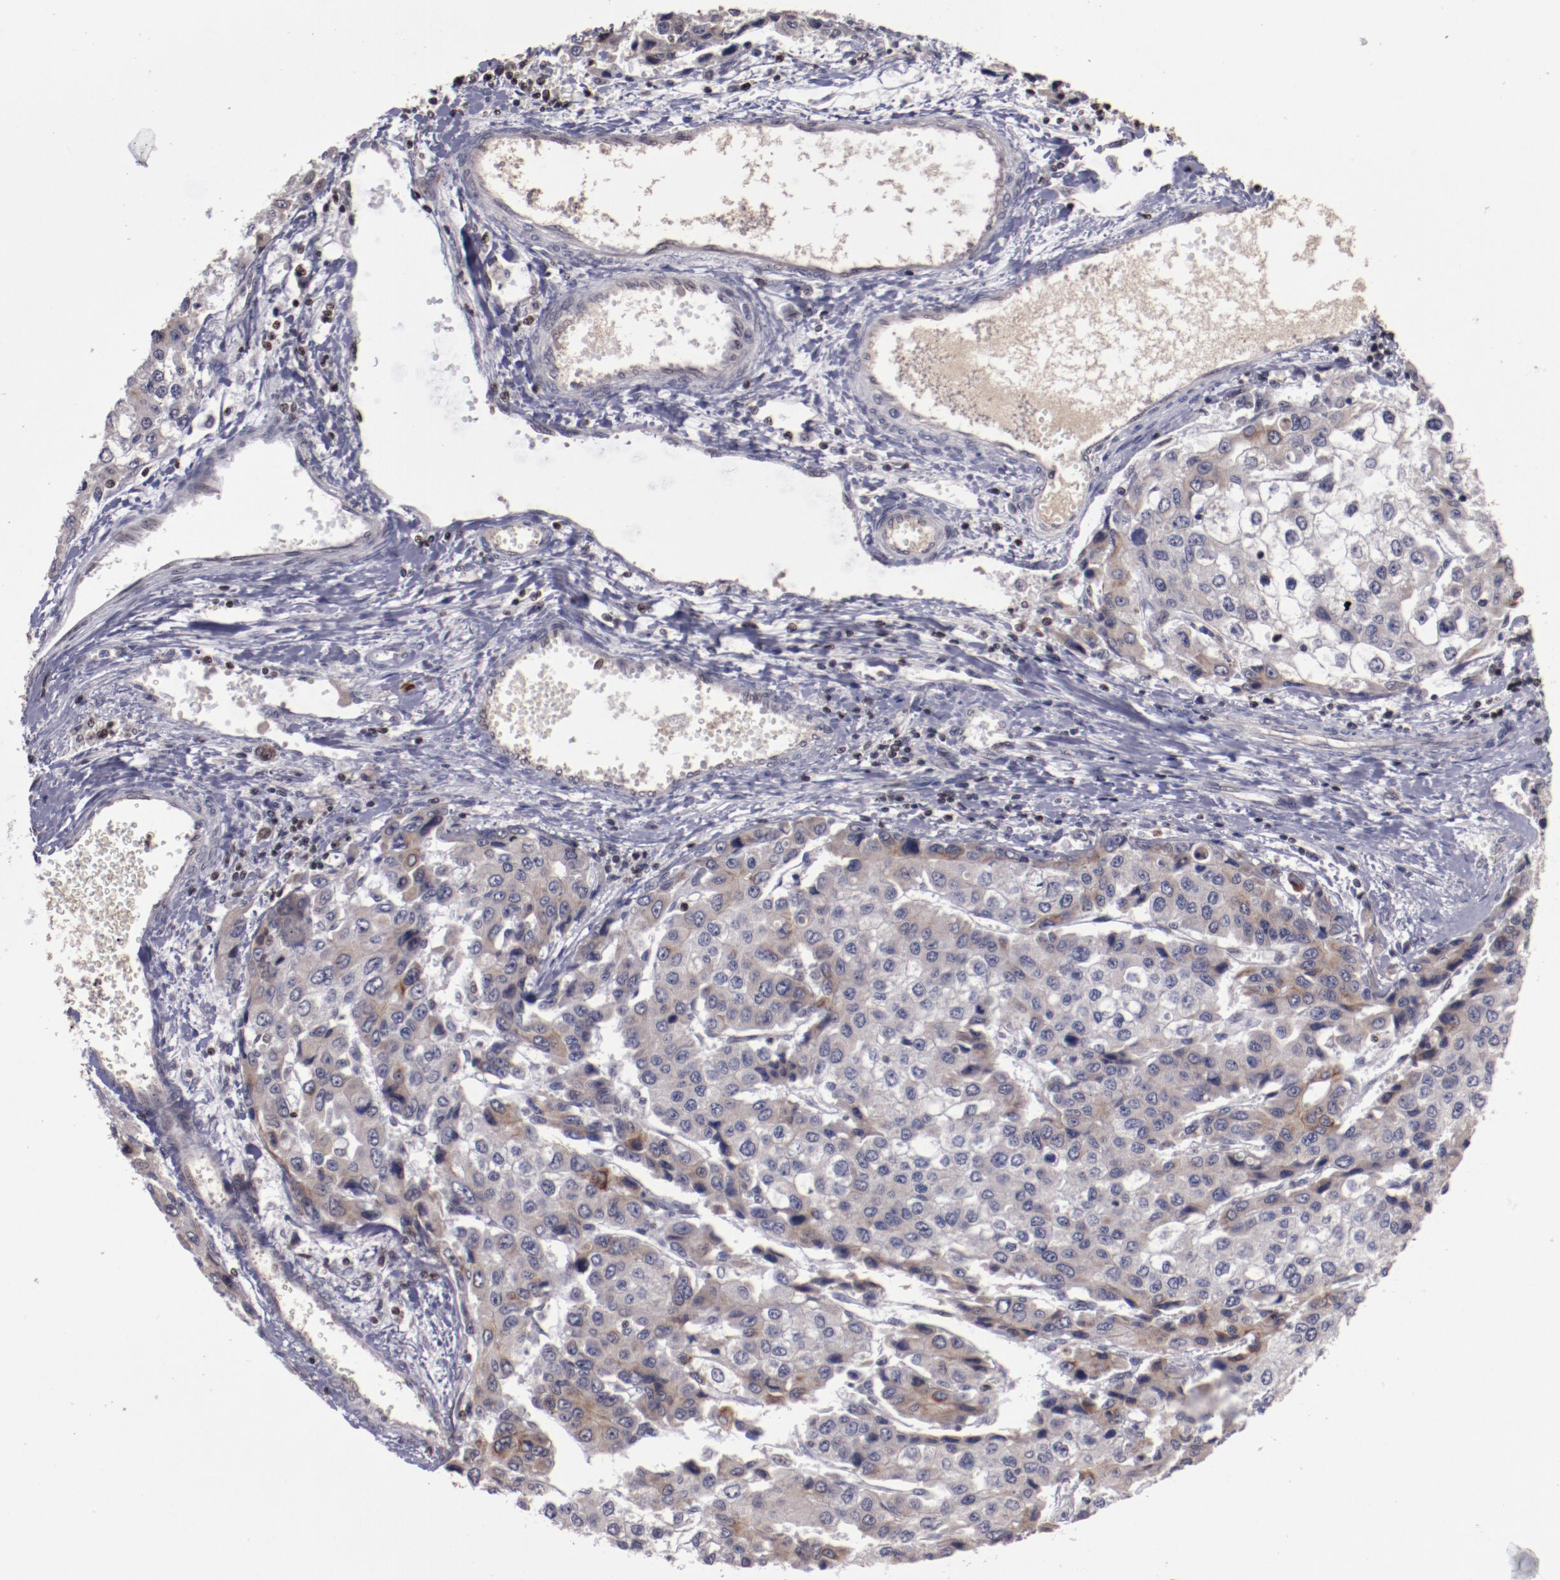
{"staining": {"intensity": "moderate", "quantity": ">75%", "location": "cytoplasmic/membranous"}, "tissue": "liver cancer", "cell_type": "Tumor cells", "image_type": "cancer", "snomed": [{"axis": "morphology", "description": "Carcinoma, Hepatocellular, NOS"}, {"axis": "topography", "description": "Liver"}], "caption": "A brown stain highlights moderate cytoplasmic/membranous positivity of a protein in human liver cancer tumor cells.", "gene": "DDX24", "patient": {"sex": "female", "age": 66}}